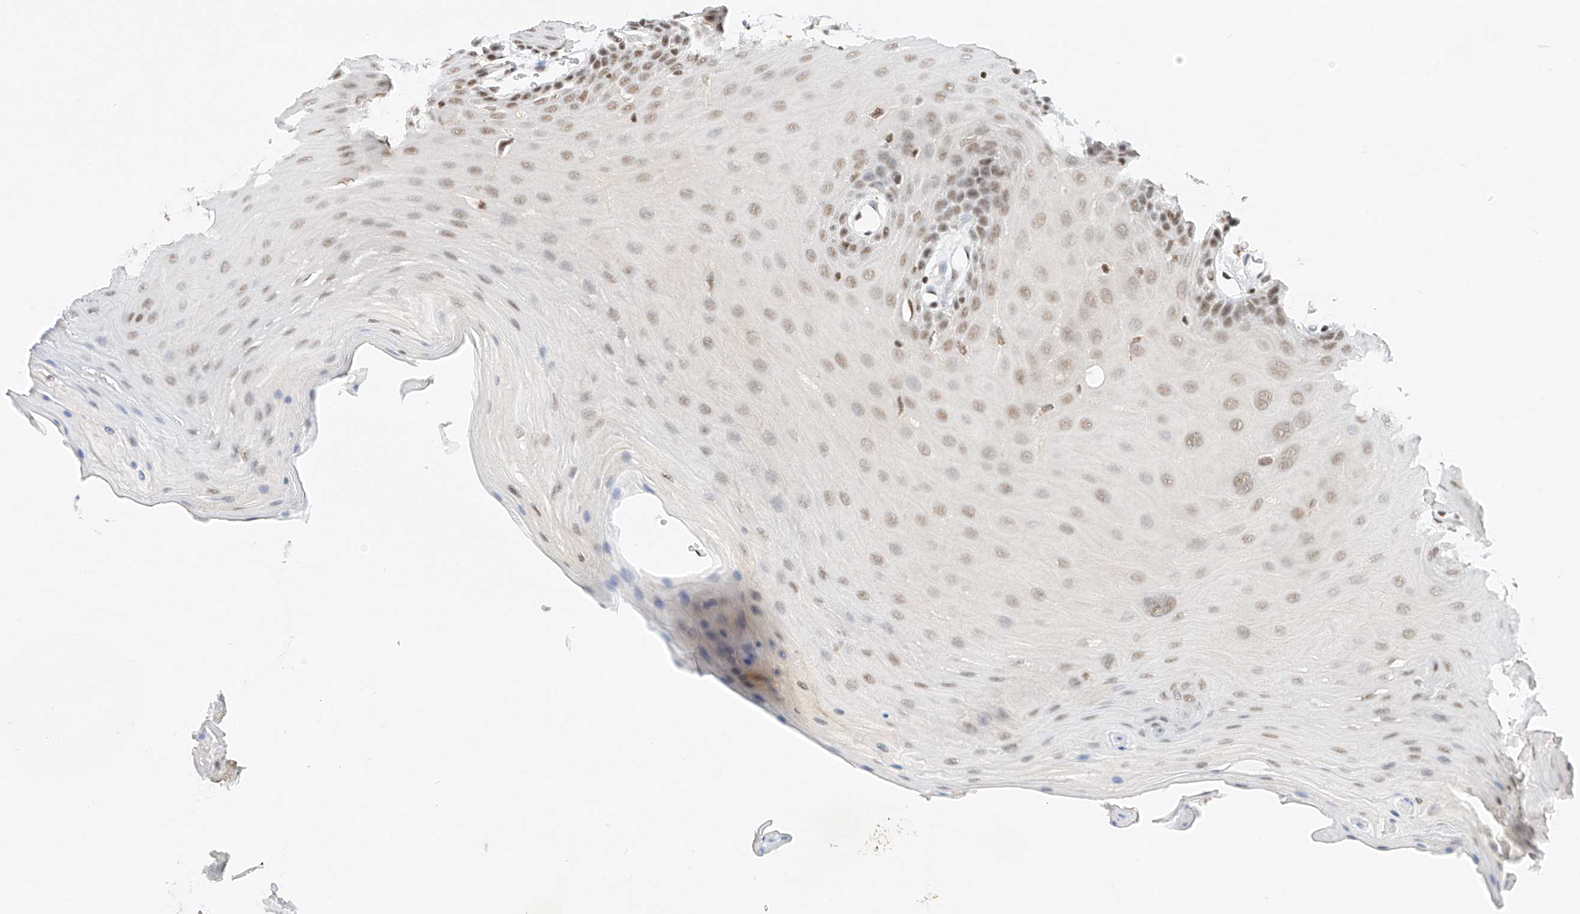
{"staining": {"intensity": "moderate", "quantity": "25%-75%", "location": "nuclear"}, "tissue": "oral mucosa", "cell_type": "Squamous epithelial cells", "image_type": "normal", "snomed": [{"axis": "morphology", "description": "Normal tissue, NOS"}, {"axis": "morphology", "description": "Squamous cell carcinoma, NOS"}, {"axis": "topography", "description": "Skeletal muscle"}, {"axis": "topography", "description": "Oral tissue"}, {"axis": "topography", "description": "Salivary gland"}, {"axis": "topography", "description": "Head-Neck"}], "caption": "This micrograph exhibits IHC staining of benign oral mucosa, with medium moderate nuclear positivity in approximately 25%-75% of squamous epithelial cells.", "gene": "NRF1", "patient": {"sex": "male", "age": 54}}